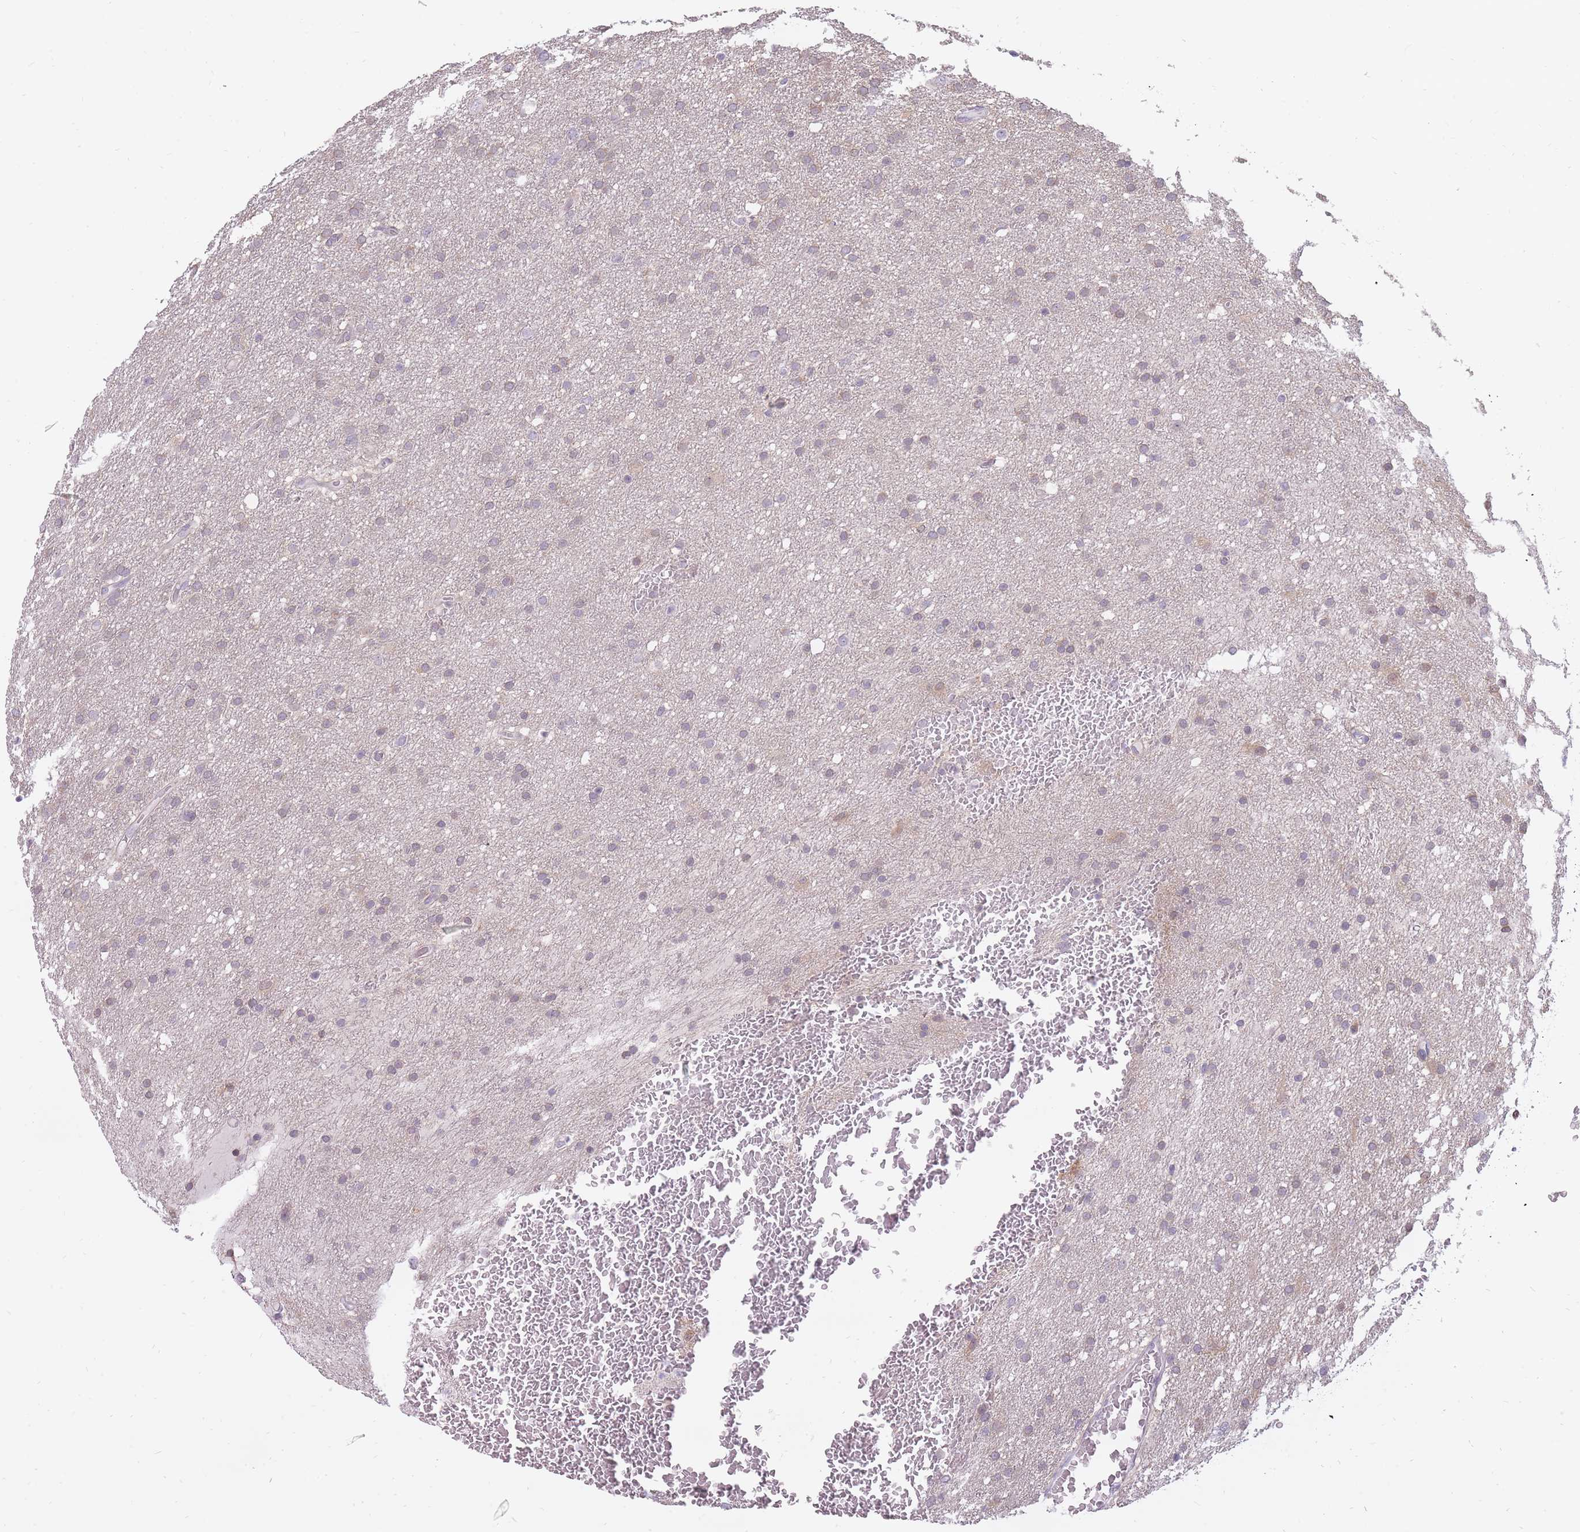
{"staining": {"intensity": "moderate", "quantity": "<25%", "location": "nuclear"}, "tissue": "glioma", "cell_type": "Tumor cells", "image_type": "cancer", "snomed": [{"axis": "morphology", "description": "Glioma, malignant, High grade"}, {"axis": "topography", "description": "Cerebral cortex"}], "caption": "The immunohistochemical stain labels moderate nuclear positivity in tumor cells of high-grade glioma (malignant) tissue.", "gene": "POMZP3", "patient": {"sex": "female", "age": 36}}